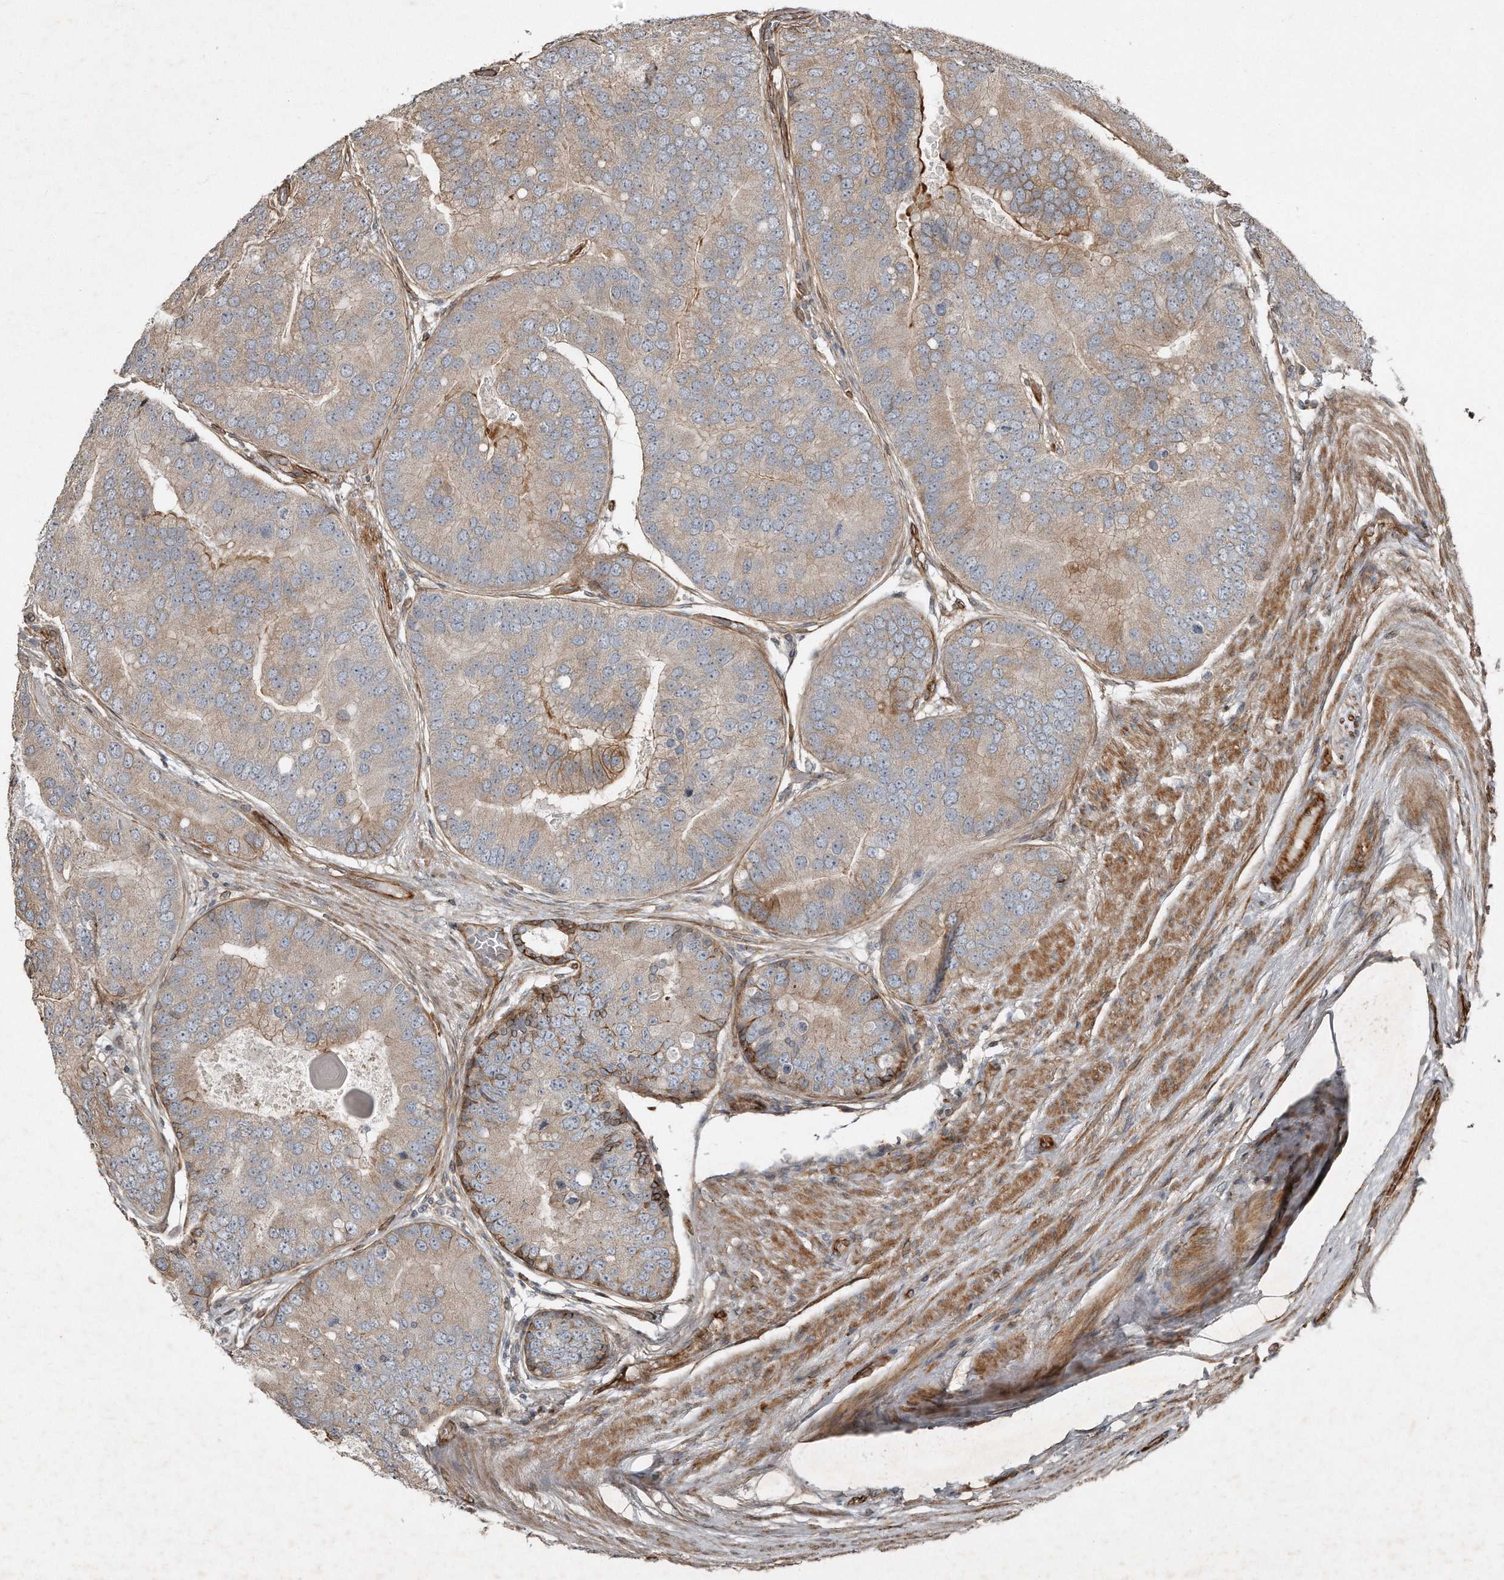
{"staining": {"intensity": "moderate", "quantity": "<25%", "location": "cytoplasmic/membranous"}, "tissue": "prostate cancer", "cell_type": "Tumor cells", "image_type": "cancer", "snomed": [{"axis": "morphology", "description": "Adenocarcinoma, High grade"}, {"axis": "topography", "description": "Prostate"}], "caption": "Human prostate adenocarcinoma (high-grade) stained with a protein marker shows moderate staining in tumor cells.", "gene": "SNAP47", "patient": {"sex": "male", "age": 70}}